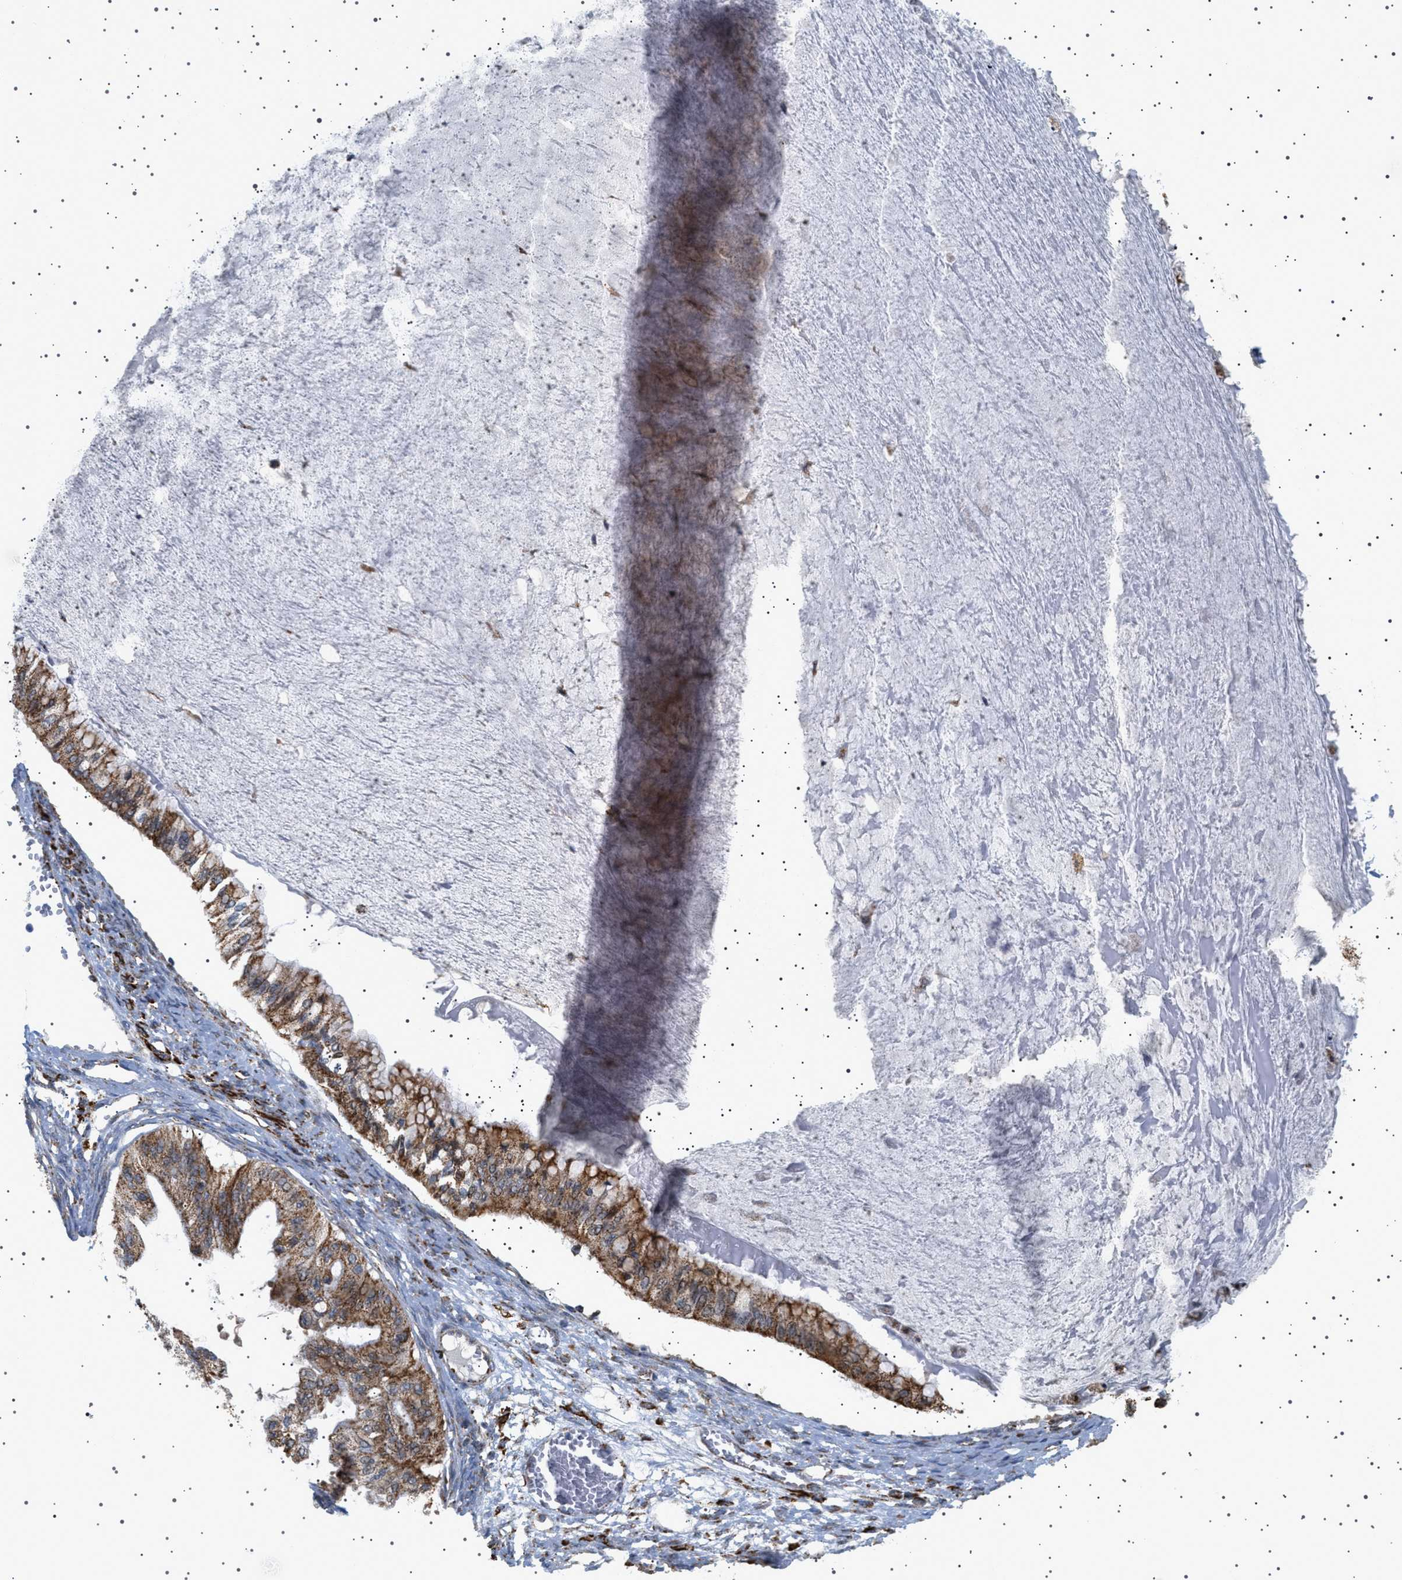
{"staining": {"intensity": "moderate", "quantity": ">75%", "location": "cytoplasmic/membranous"}, "tissue": "ovarian cancer", "cell_type": "Tumor cells", "image_type": "cancer", "snomed": [{"axis": "morphology", "description": "Cystadenocarcinoma, mucinous, NOS"}, {"axis": "topography", "description": "Ovary"}], "caption": "About >75% of tumor cells in ovarian cancer demonstrate moderate cytoplasmic/membranous protein positivity as visualized by brown immunohistochemical staining.", "gene": "UBXN8", "patient": {"sex": "female", "age": 57}}